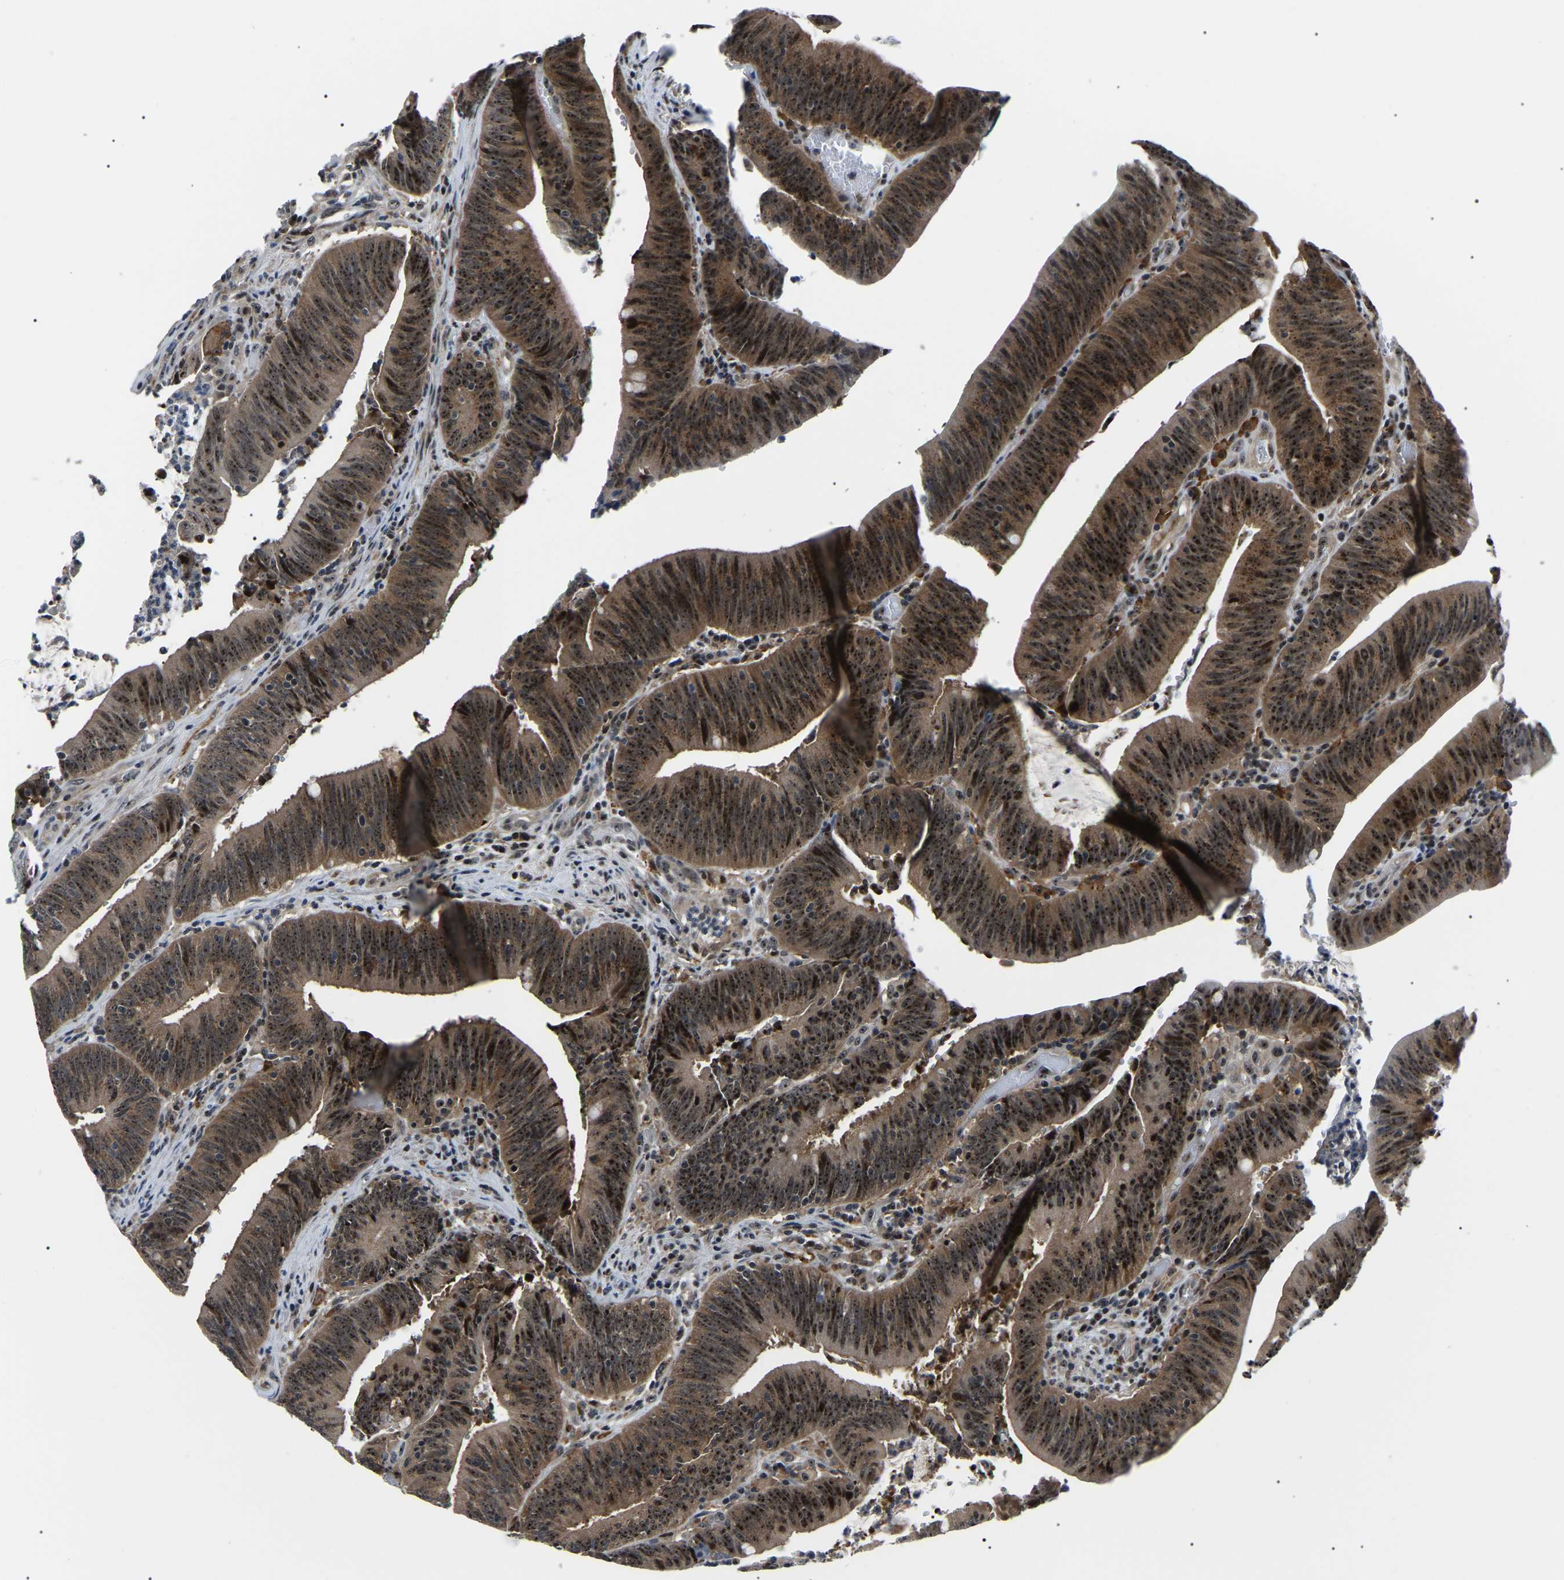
{"staining": {"intensity": "strong", "quantity": ">75%", "location": "cytoplasmic/membranous,nuclear"}, "tissue": "colorectal cancer", "cell_type": "Tumor cells", "image_type": "cancer", "snomed": [{"axis": "morphology", "description": "Normal tissue, NOS"}, {"axis": "morphology", "description": "Adenocarcinoma, NOS"}, {"axis": "topography", "description": "Rectum"}], "caption": "This is a photomicrograph of immunohistochemistry staining of adenocarcinoma (colorectal), which shows strong staining in the cytoplasmic/membranous and nuclear of tumor cells.", "gene": "RRP1B", "patient": {"sex": "female", "age": 66}}